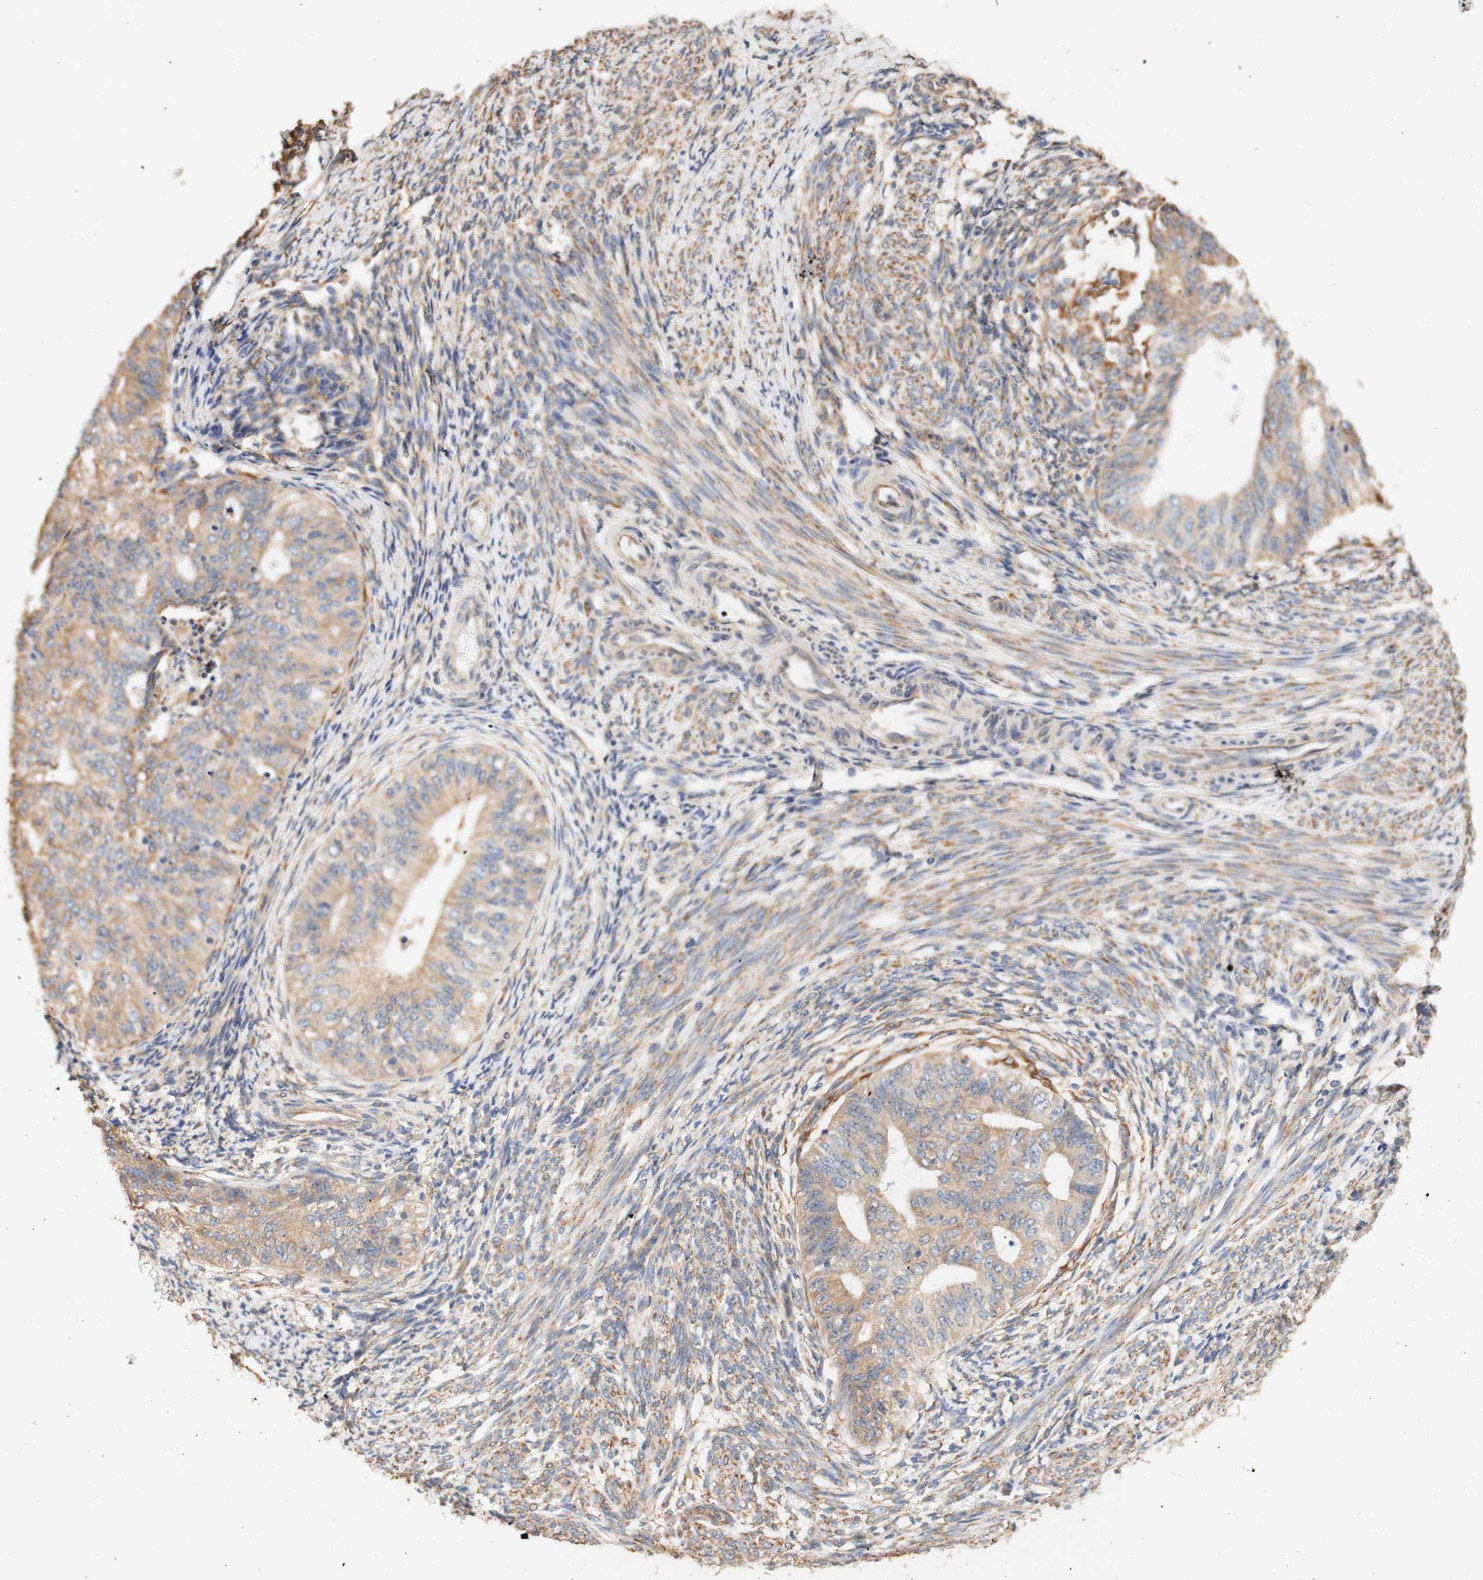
{"staining": {"intensity": "moderate", "quantity": ">75%", "location": "cytoplasmic/membranous"}, "tissue": "endometrial cancer", "cell_type": "Tumor cells", "image_type": "cancer", "snomed": [{"axis": "morphology", "description": "Adenocarcinoma, NOS"}, {"axis": "topography", "description": "Endometrium"}], "caption": "Protein staining demonstrates moderate cytoplasmic/membranous positivity in approximately >75% of tumor cells in endometrial cancer (adenocarcinoma). (DAB (3,3'-diaminobenzidine) = brown stain, brightfield microscopy at high magnification).", "gene": "EIF2AK4", "patient": {"sex": "female", "age": 32}}